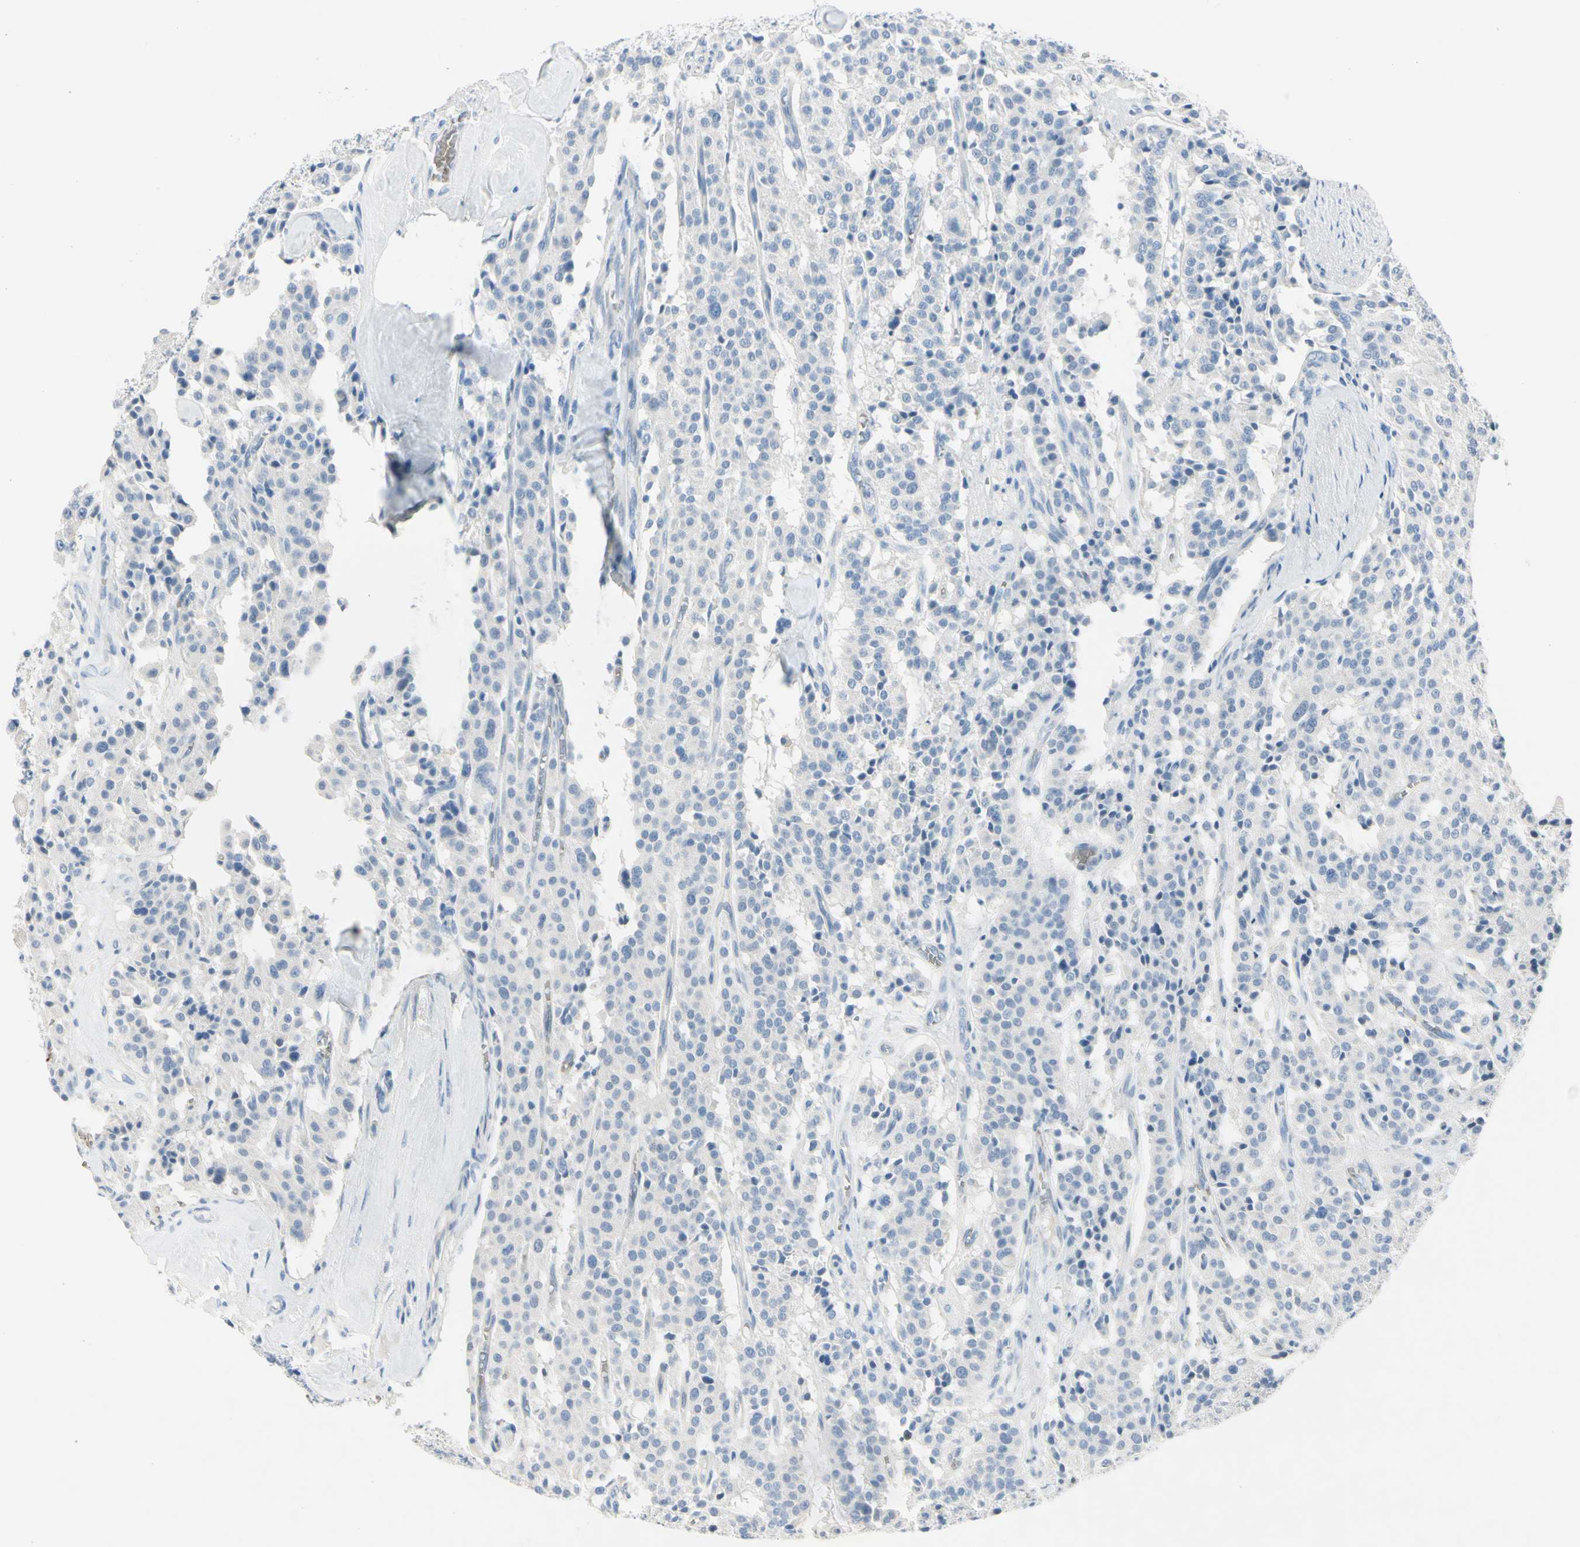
{"staining": {"intensity": "negative", "quantity": "none", "location": "none"}, "tissue": "carcinoid", "cell_type": "Tumor cells", "image_type": "cancer", "snomed": [{"axis": "morphology", "description": "Carcinoid, malignant, NOS"}, {"axis": "topography", "description": "Lung"}], "caption": "Malignant carcinoid stained for a protein using immunohistochemistry (IHC) reveals no expression tumor cells.", "gene": "CA1", "patient": {"sex": "male", "age": 30}}